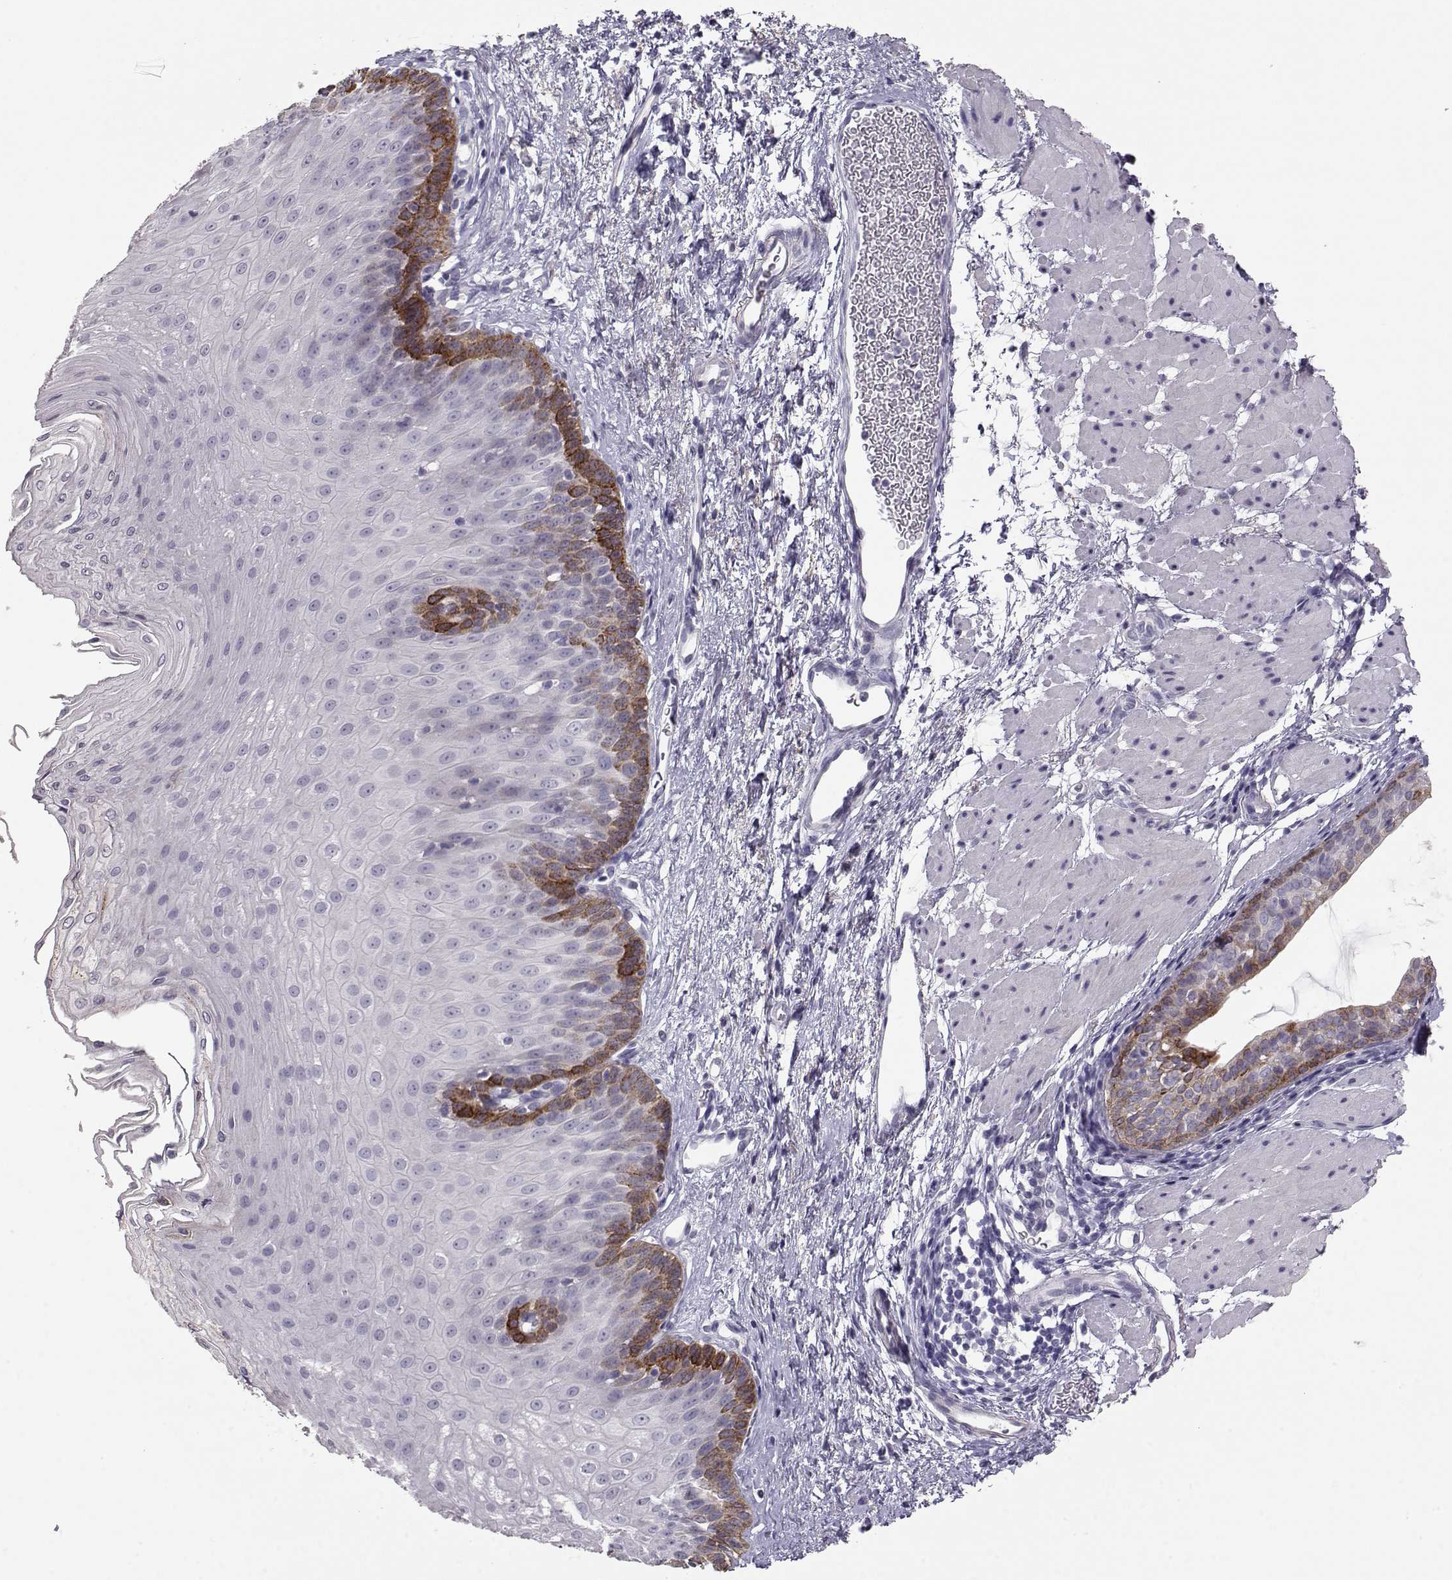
{"staining": {"intensity": "strong", "quantity": "<25%", "location": "cytoplasmic/membranous"}, "tissue": "esophagus", "cell_type": "Squamous epithelial cells", "image_type": "normal", "snomed": [{"axis": "morphology", "description": "Normal tissue, NOS"}, {"axis": "topography", "description": "Esophagus"}], "caption": "A medium amount of strong cytoplasmic/membranous staining is present in about <25% of squamous epithelial cells in normal esophagus.", "gene": "LAMB3", "patient": {"sex": "female", "age": 62}}